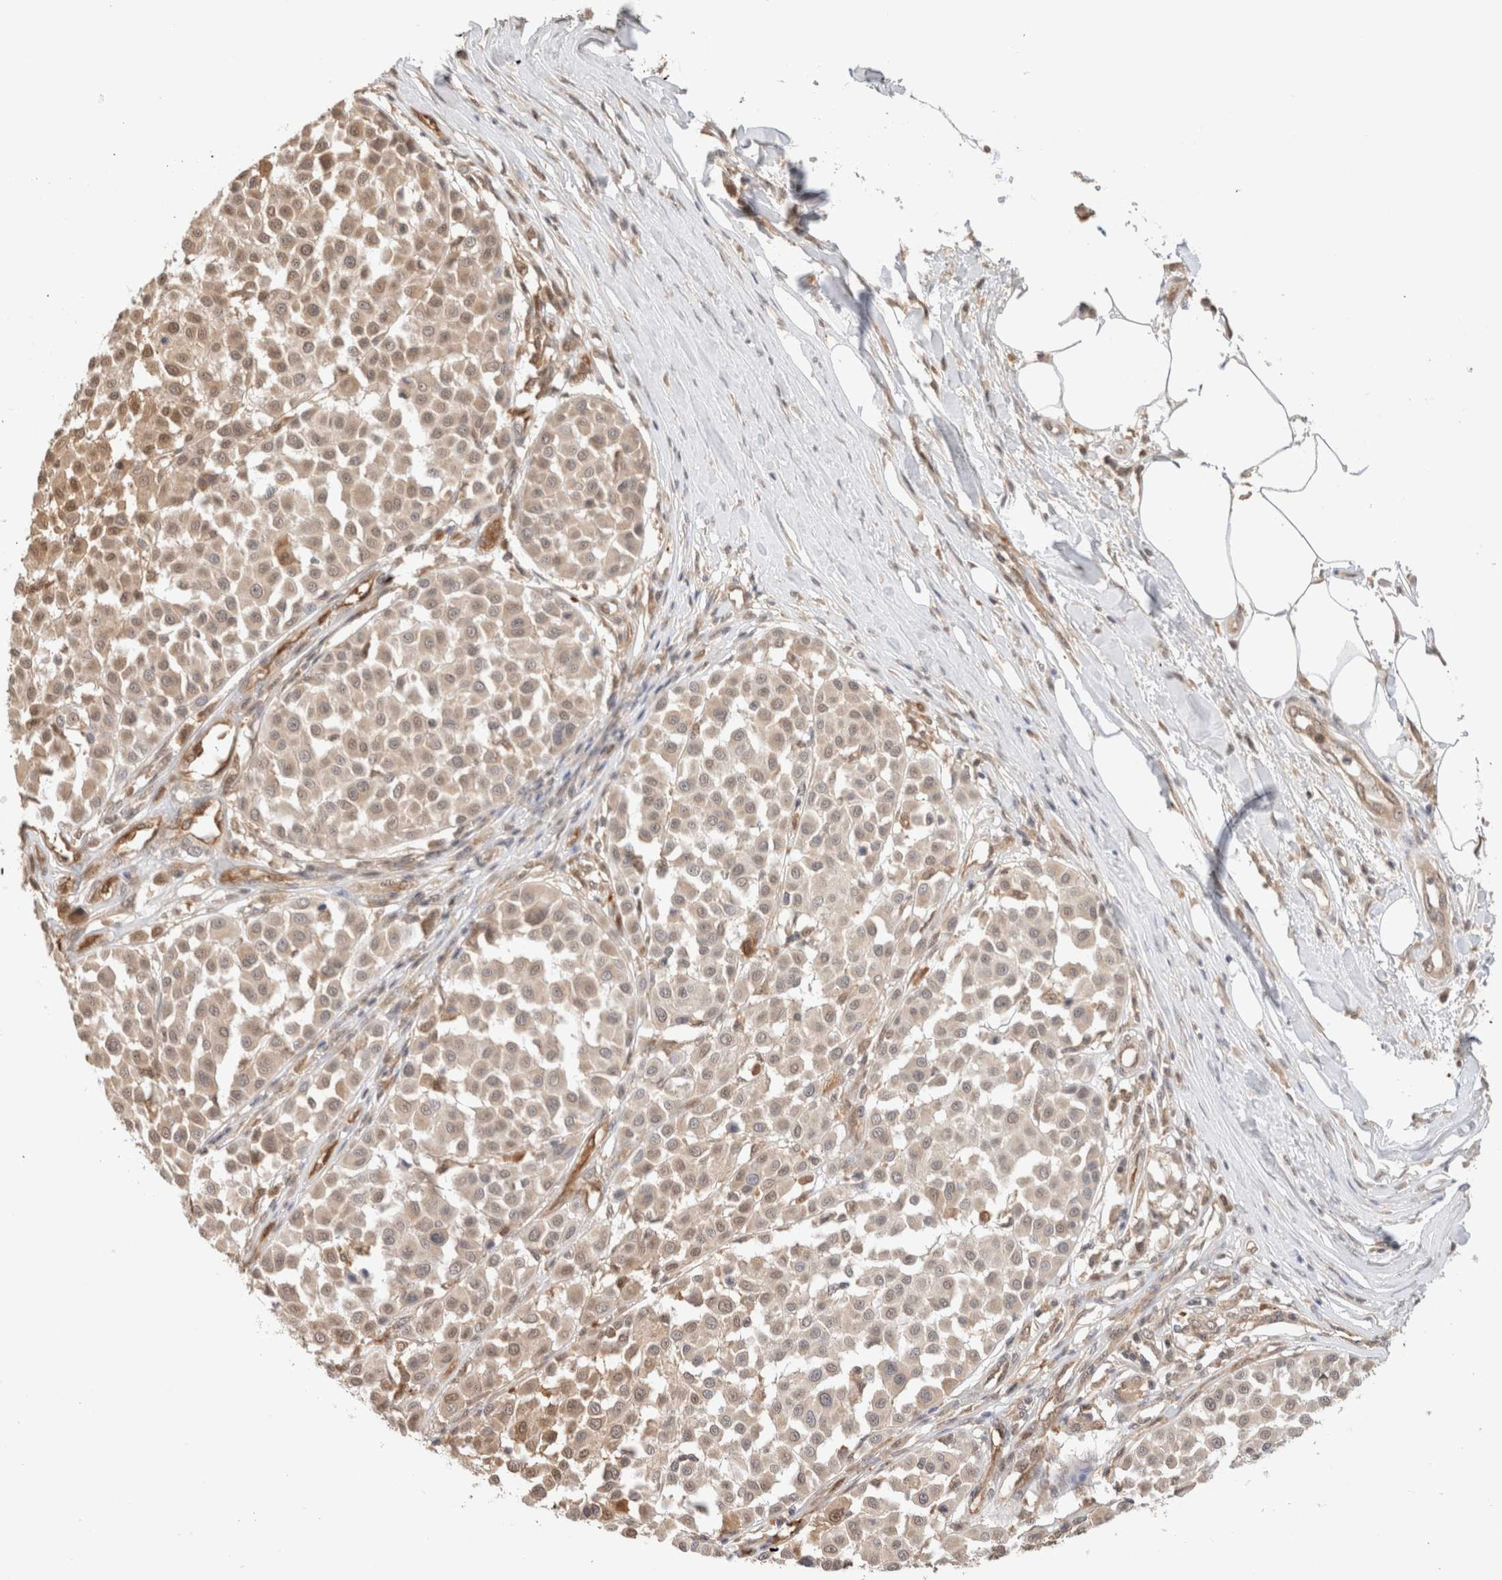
{"staining": {"intensity": "weak", "quantity": ">75%", "location": "cytoplasmic/membranous,nuclear"}, "tissue": "melanoma", "cell_type": "Tumor cells", "image_type": "cancer", "snomed": [{"axis": "morphology", "description": "Malignant melanoma, Metastatic site"}, {"axis": "topography", "description": "Soft tissue"}], "caption": "Immunohistochemical staining of melanoma demonstrates low levels of weak cytoplasmic/membranous and nuclear staining in about >75% of tumor cells.", "gene": "CA13", "patient": {"sex": "male", "age": 41}}